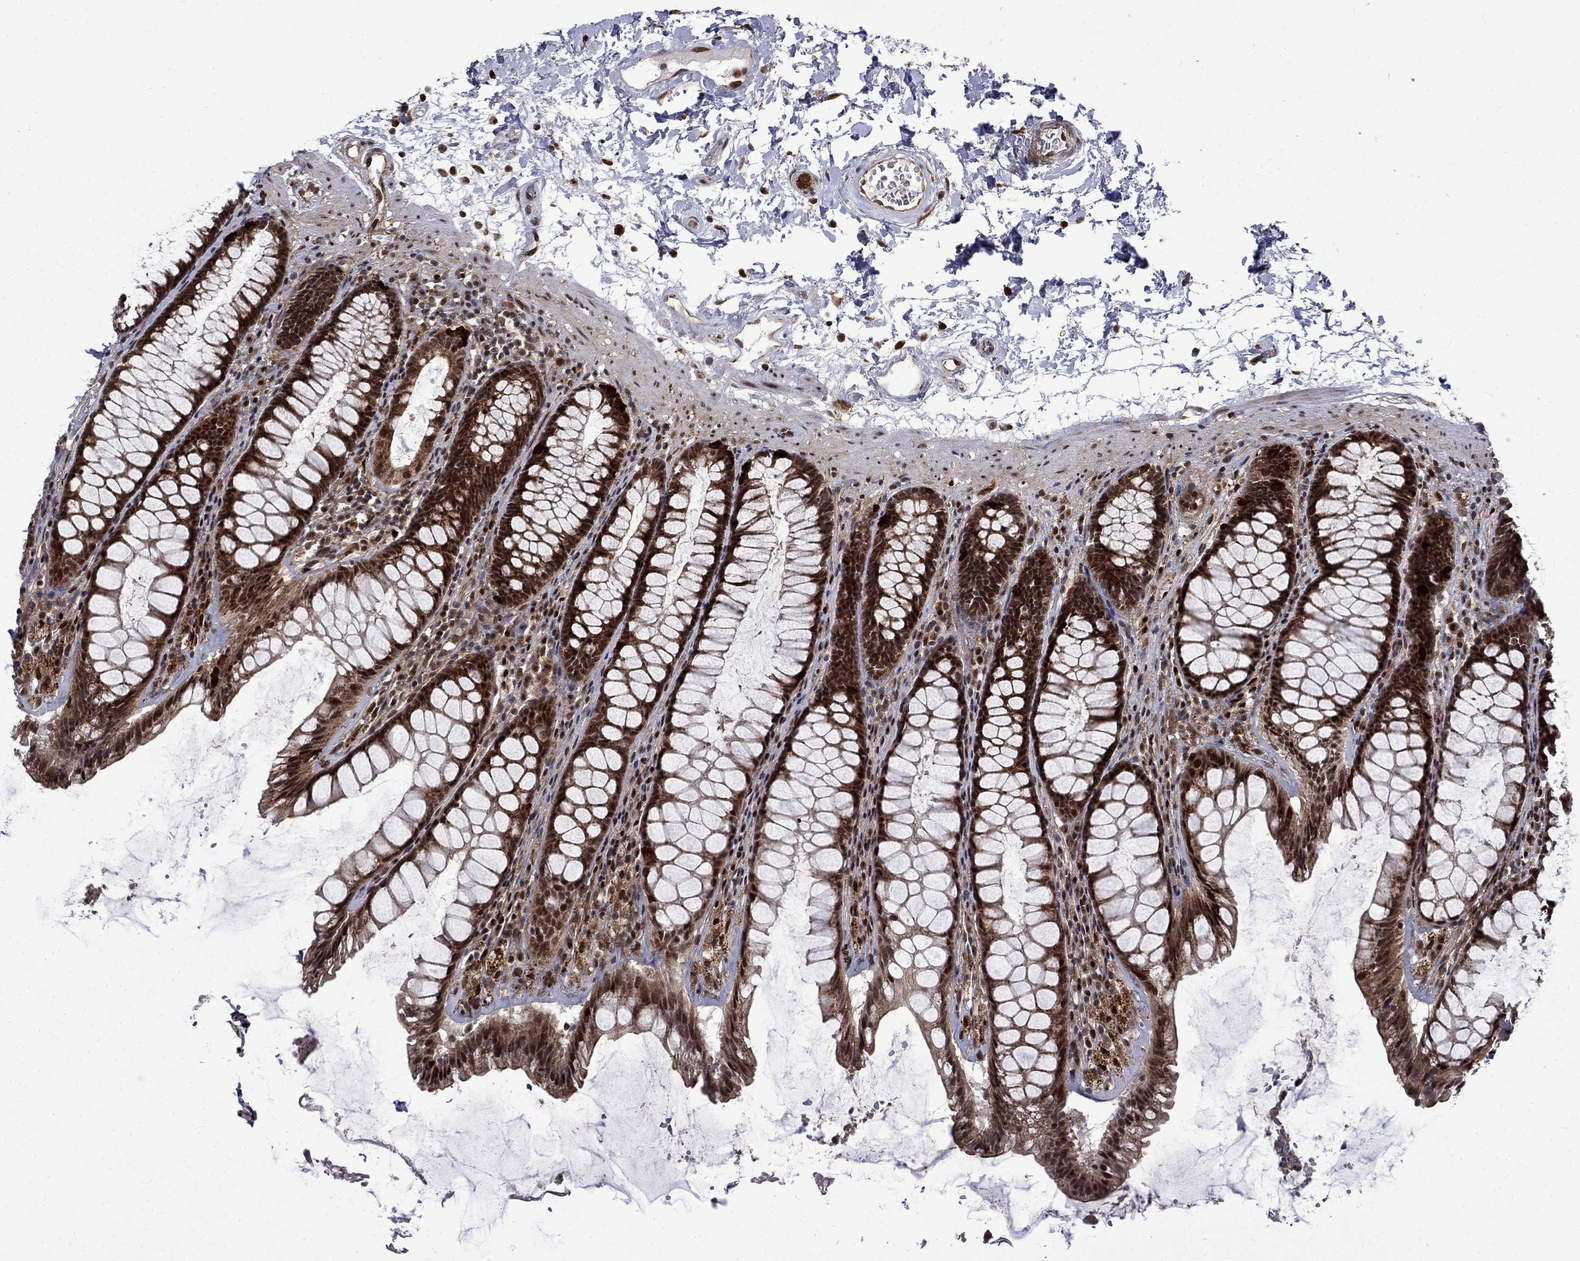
{"staining": {"intensity": "strong", "quantity": ">75%", "location": "cytoplasmic/membranous,nuclear"}, "tissue": "rectum", "cell_type": "Glandular cells", "image_type": "normal", "snomed": [{"axis": "morphology", "description": "Normal tissue, NOS"}, {"axis": "topography", "description": "Rectum"}], "caption": "An immunohistochemistry histopathology image of unremarkable tissue is shown. Protein staining in brown highlights strong cytoplasmic/membranous,nuclear positivity in rectum within glandular cells.", "gene": "KPNA3", "patient": {"sex": "male", "age": 72}}